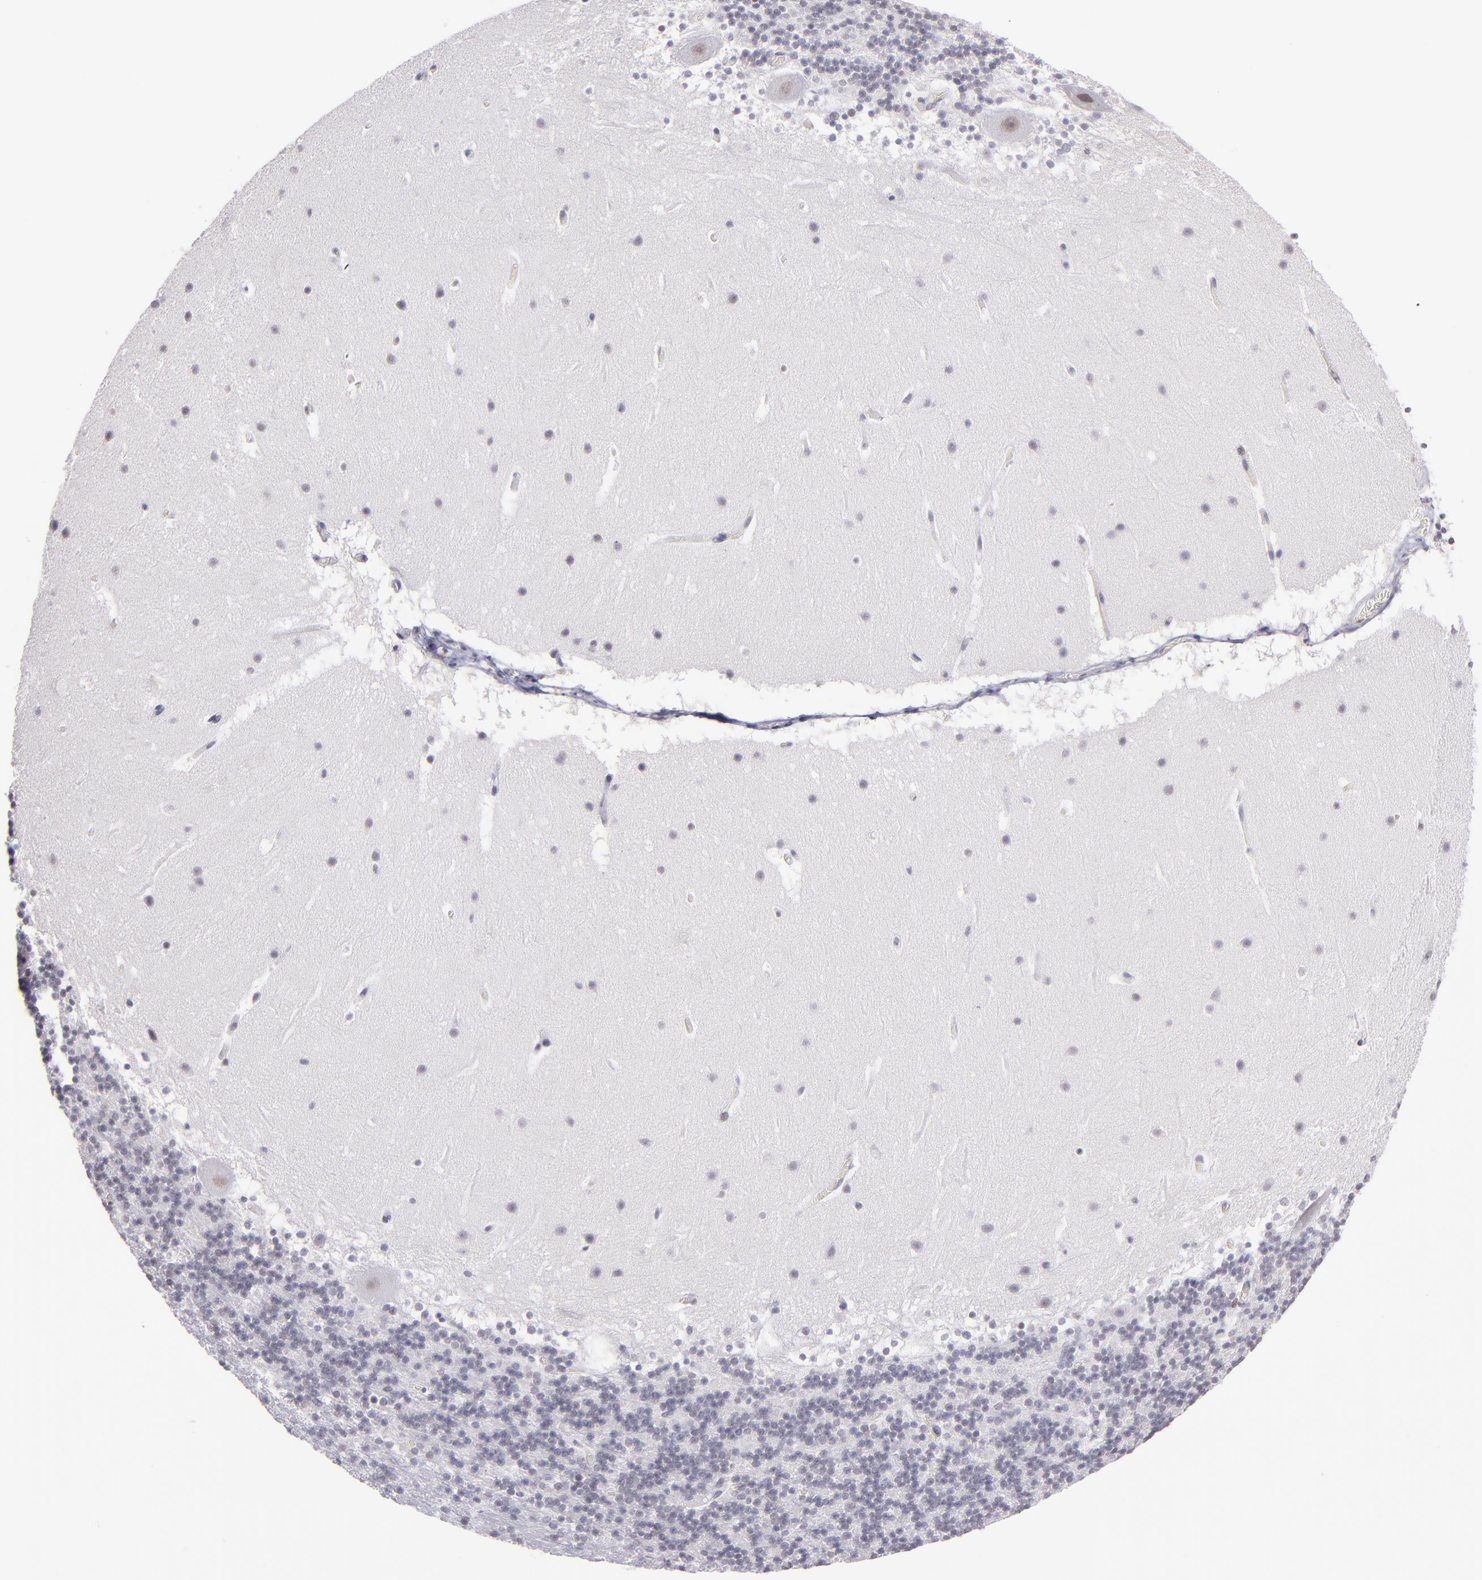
{"staining": {"intensity": "negative", "quantity": "none", "location": "none"}, "tissue": "cerebellum", "cell_type": "Cells in granular layer", "image_type": "normal", "snomed": [{"axis": "morphology", "description": "Normal tissue, NOS"}, {"axis": "topography", "description": "Cerebellum"}], "caption": "IHC of unremarkable human cerebellum demonstrates no expression in cells in granular layer. (Stains: DAB immunohistochemistry with hematoxylin counter stain, Microscopy: brightfield microscopy at high magnification).", "gene": "OTUB2", "patient": {"sex": "male", "age": 45}}